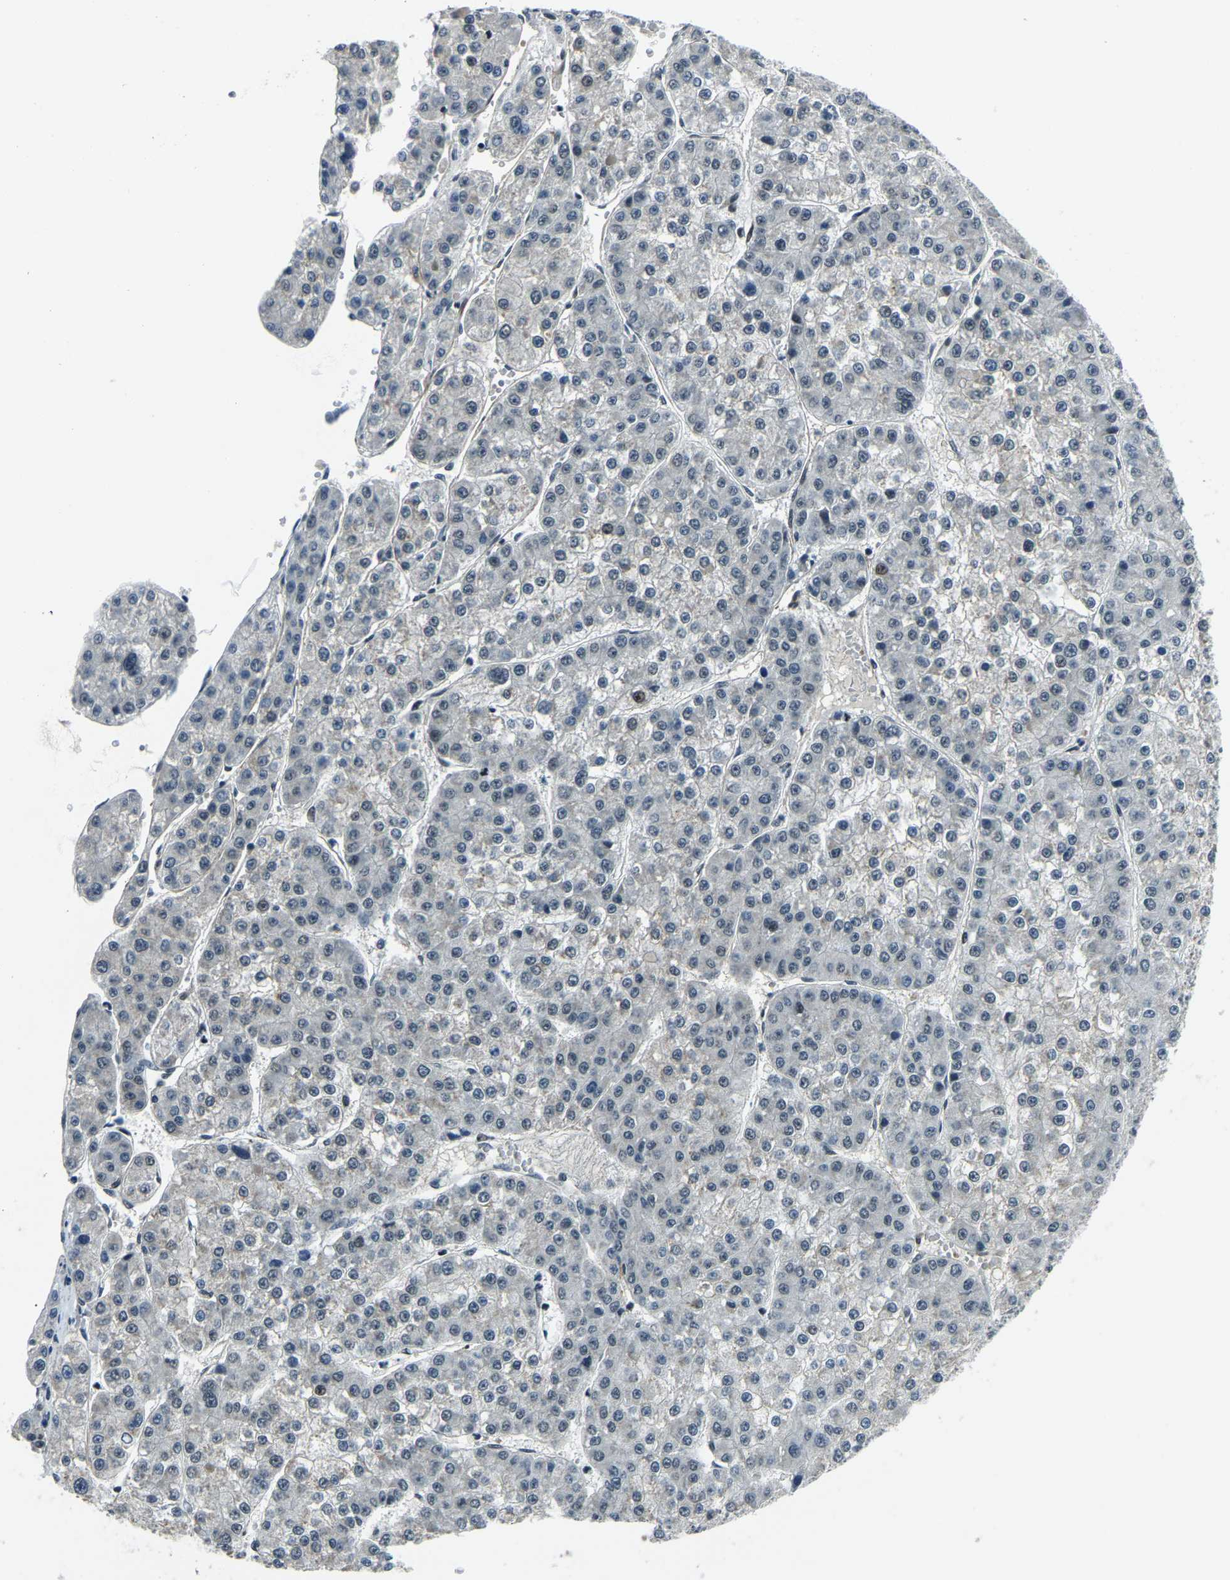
{"staining": {"intensity": "negative", "quantity": "none", "location": "none"}, "tissue": "liver cancer", "cell_type": "Tumor cells", "image_type": "cancer", "snomed": [{"axis": "morphology", "description": "Carcinoma, Hepatocellular, NOS"}, {"axis": "topography", "description": "Liver"}], "caption": "DAB immunohistochemical staining of hepatocellular carcinoma (liver) displays no significant positivity in tumor cells.", "gene": "PRCC", "patient": {"sex": "female", "age": 73}}